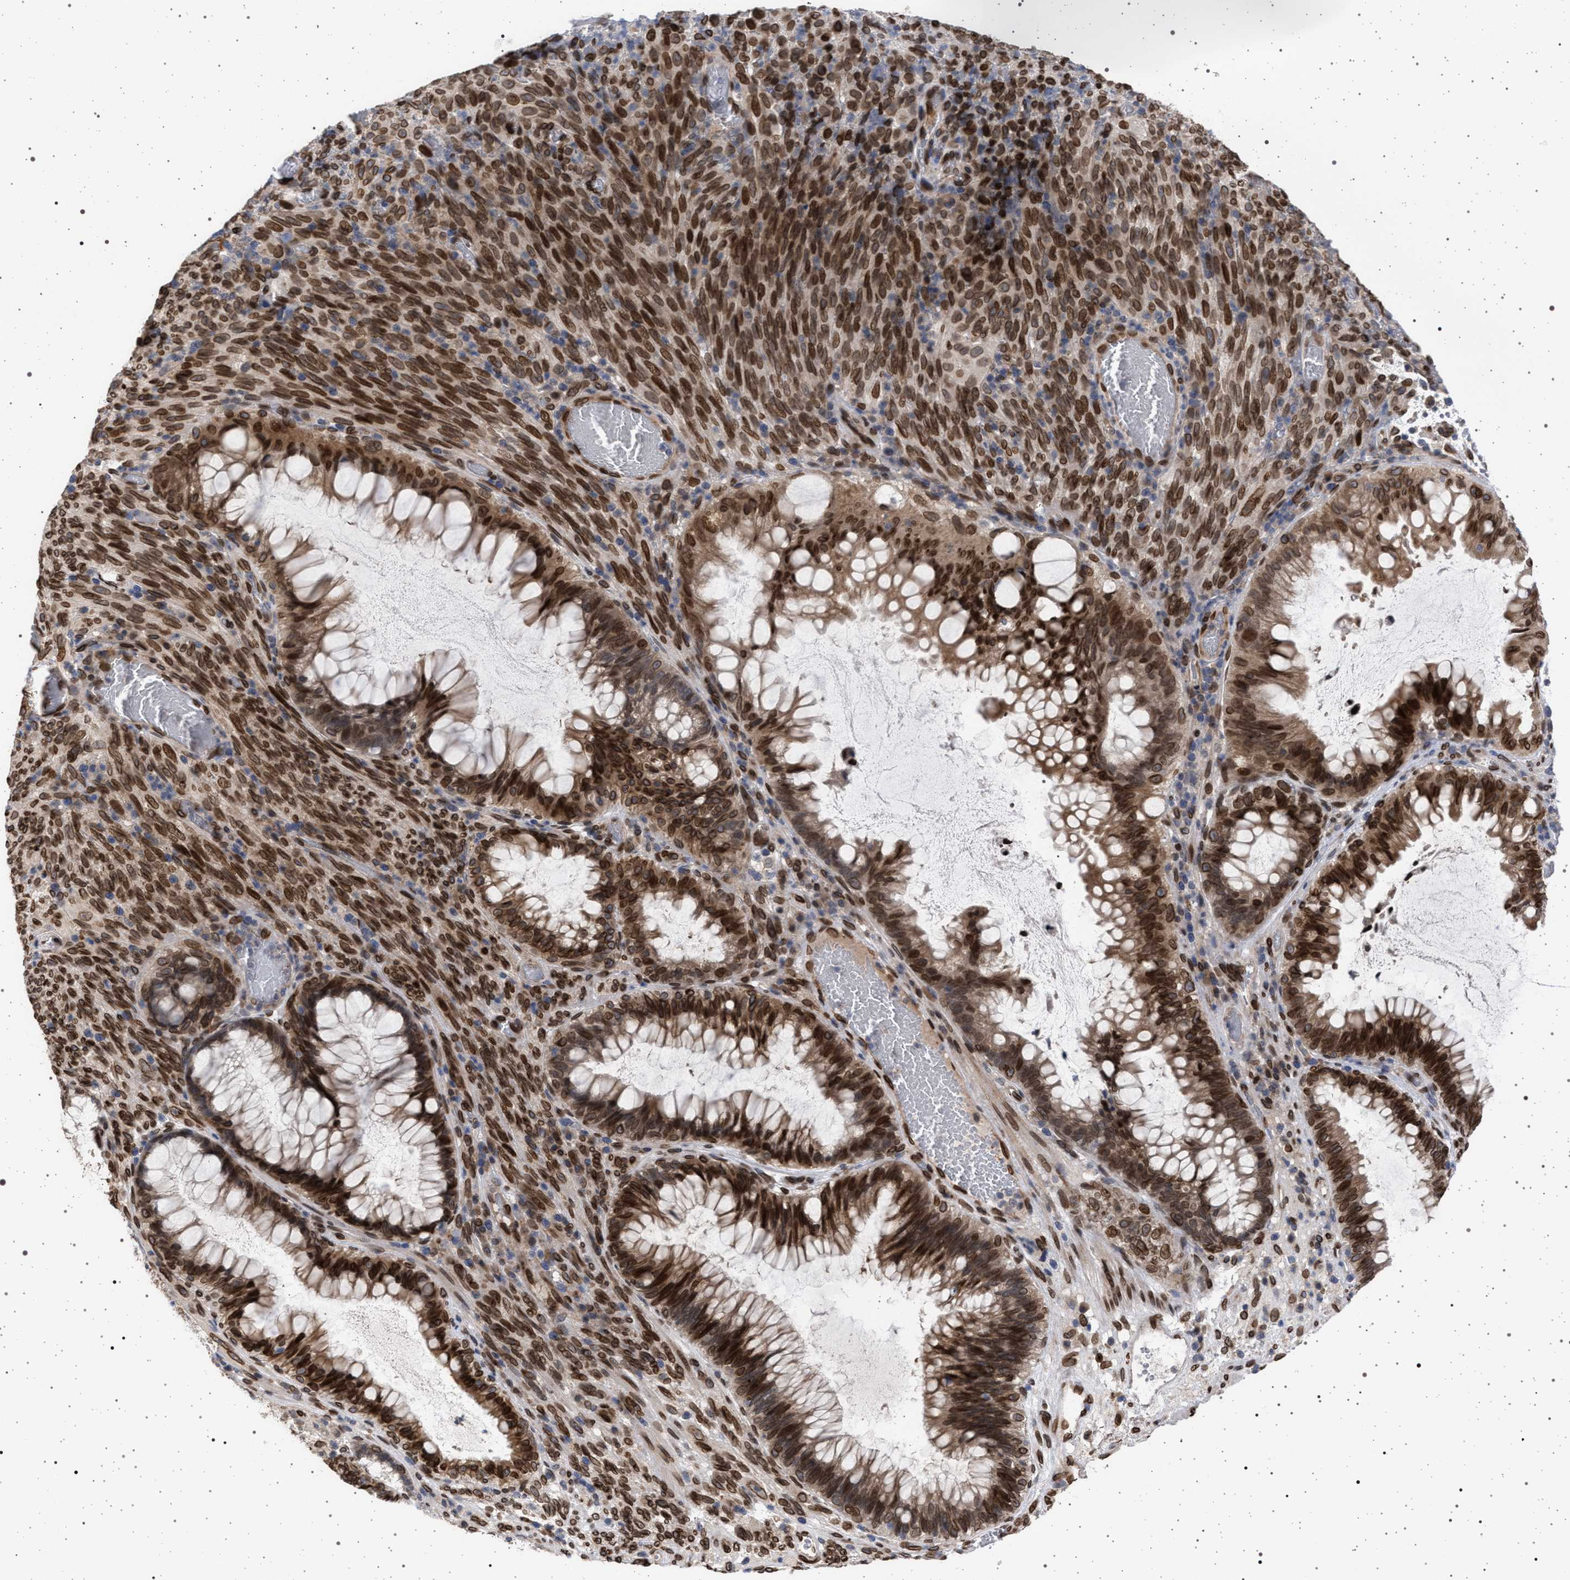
{"staining": {"intensity": "moderate", "quantity": ">75%", "location": "cytoplasmic/membranous,nuclear"}, "tissue": "melanoma", "cell_type": "Tumor cells", "image_type": "cancer", "snomed": [{"axis": "morphology", "description": "Malignant melanoma, NOS"}, {"axis": "topography", "description": "Rectum"}], "caption": "The histopathology image displays immunohistochemical staining of malignant melanoma. There is moderate cytoplasmic/membranous and nuclear positivity is appreciated in approximately >75% of tumor cells. The staining was performed using DAB (3,3'-diaminobenzidine) to visualize the protein expression in brown, while the nuclei were stained in blue with hematoxylin (Magnification: 20x).", "gene": "ING2", "patient": {"sex": "female", "age": 81}}